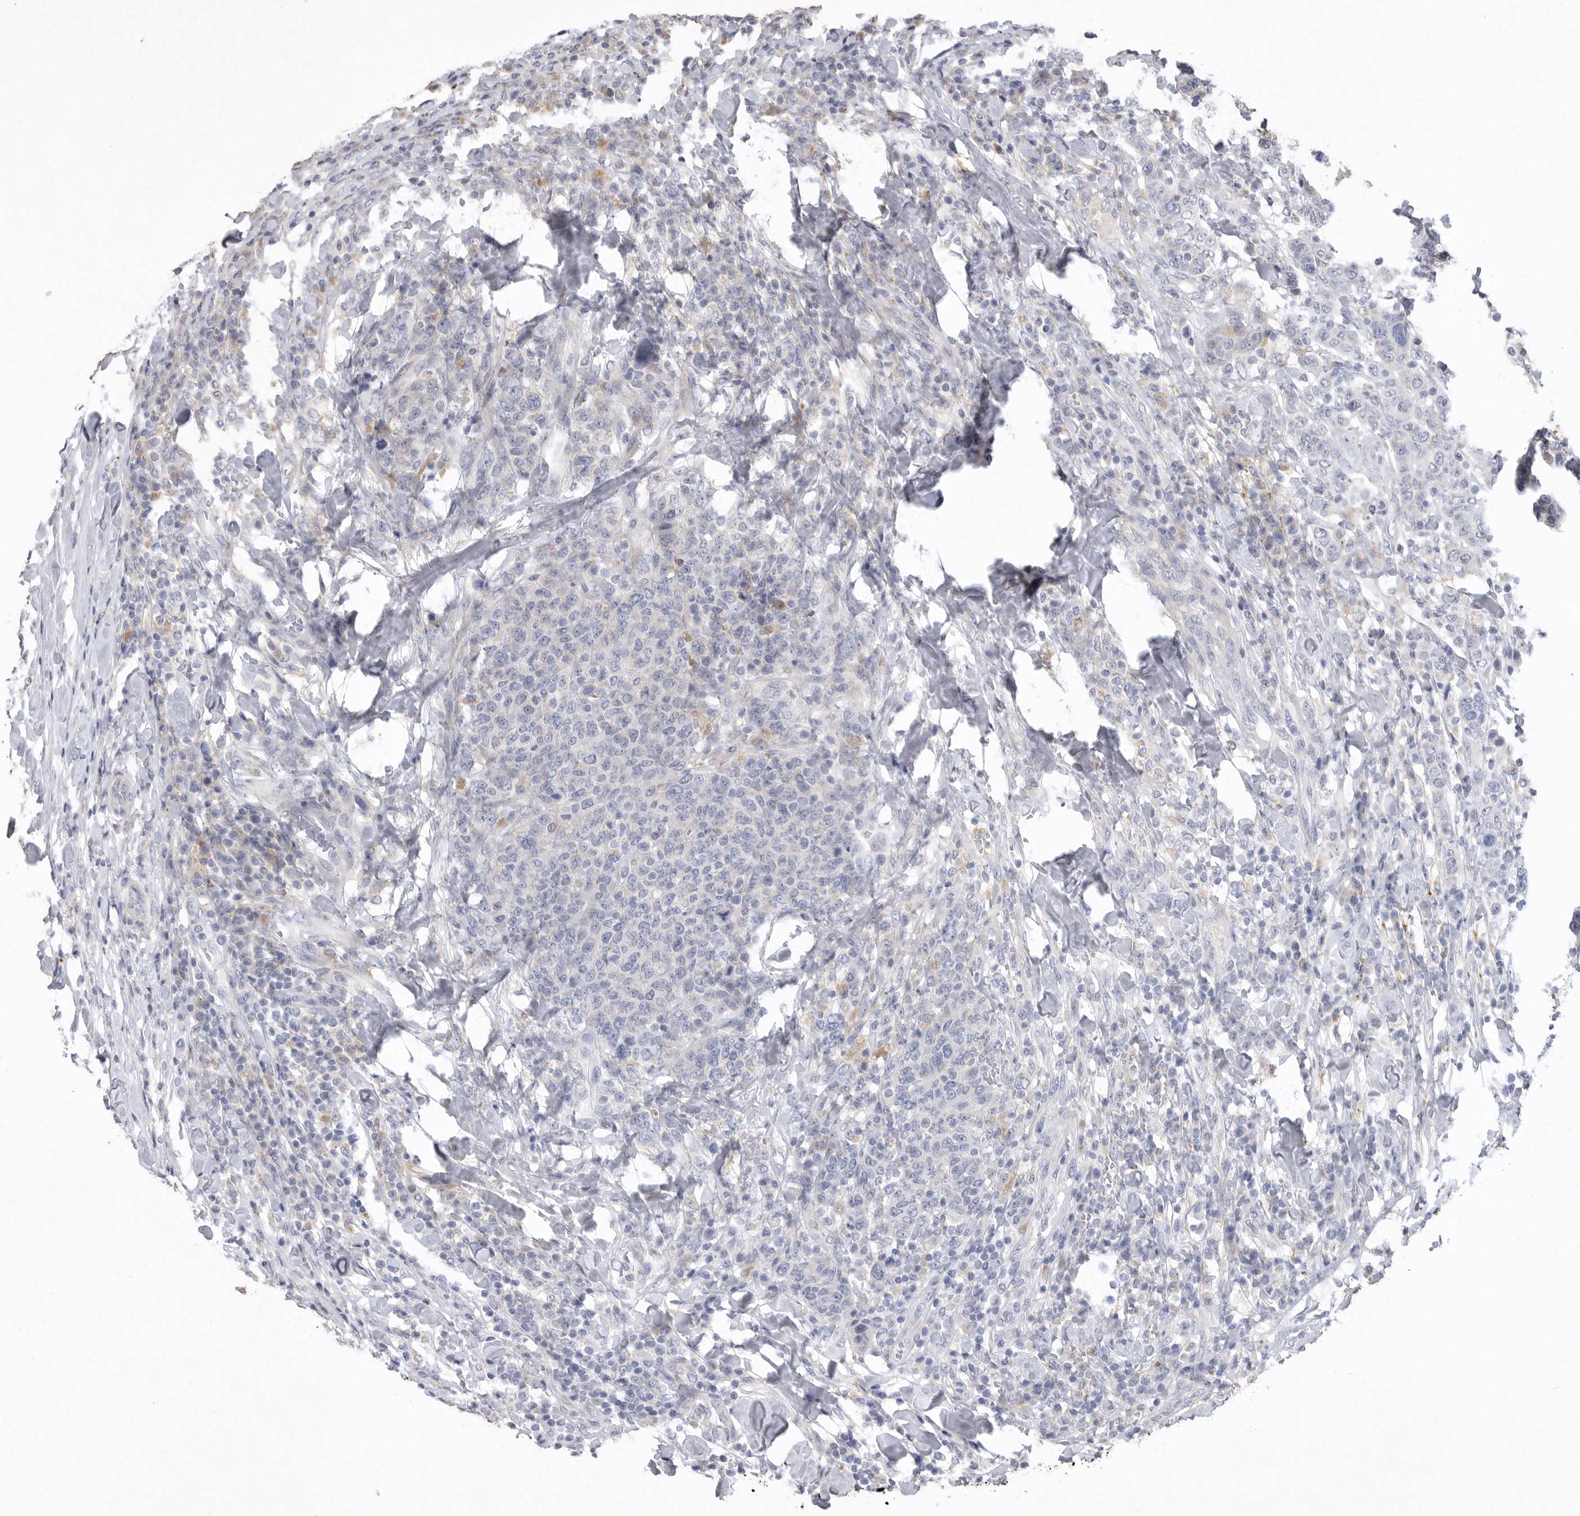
{"staining": {"intensity": "negative", "quantity": "none", "location": "none"}, "tissue": "breast cancer", "cell_type": "Tumor cells", "image_type": "cancer", "snomed": [{"axis": "morphology", "description": "Duct carcinoma"}, {"axis": "topography", "description": "Breast"}], "caption": "Tumor cells show no significant protein positivity in infiltrating ductal carcinoma (breast).", "gene": "MRPL41", "patient": {"sex": "female", "age": 37}}